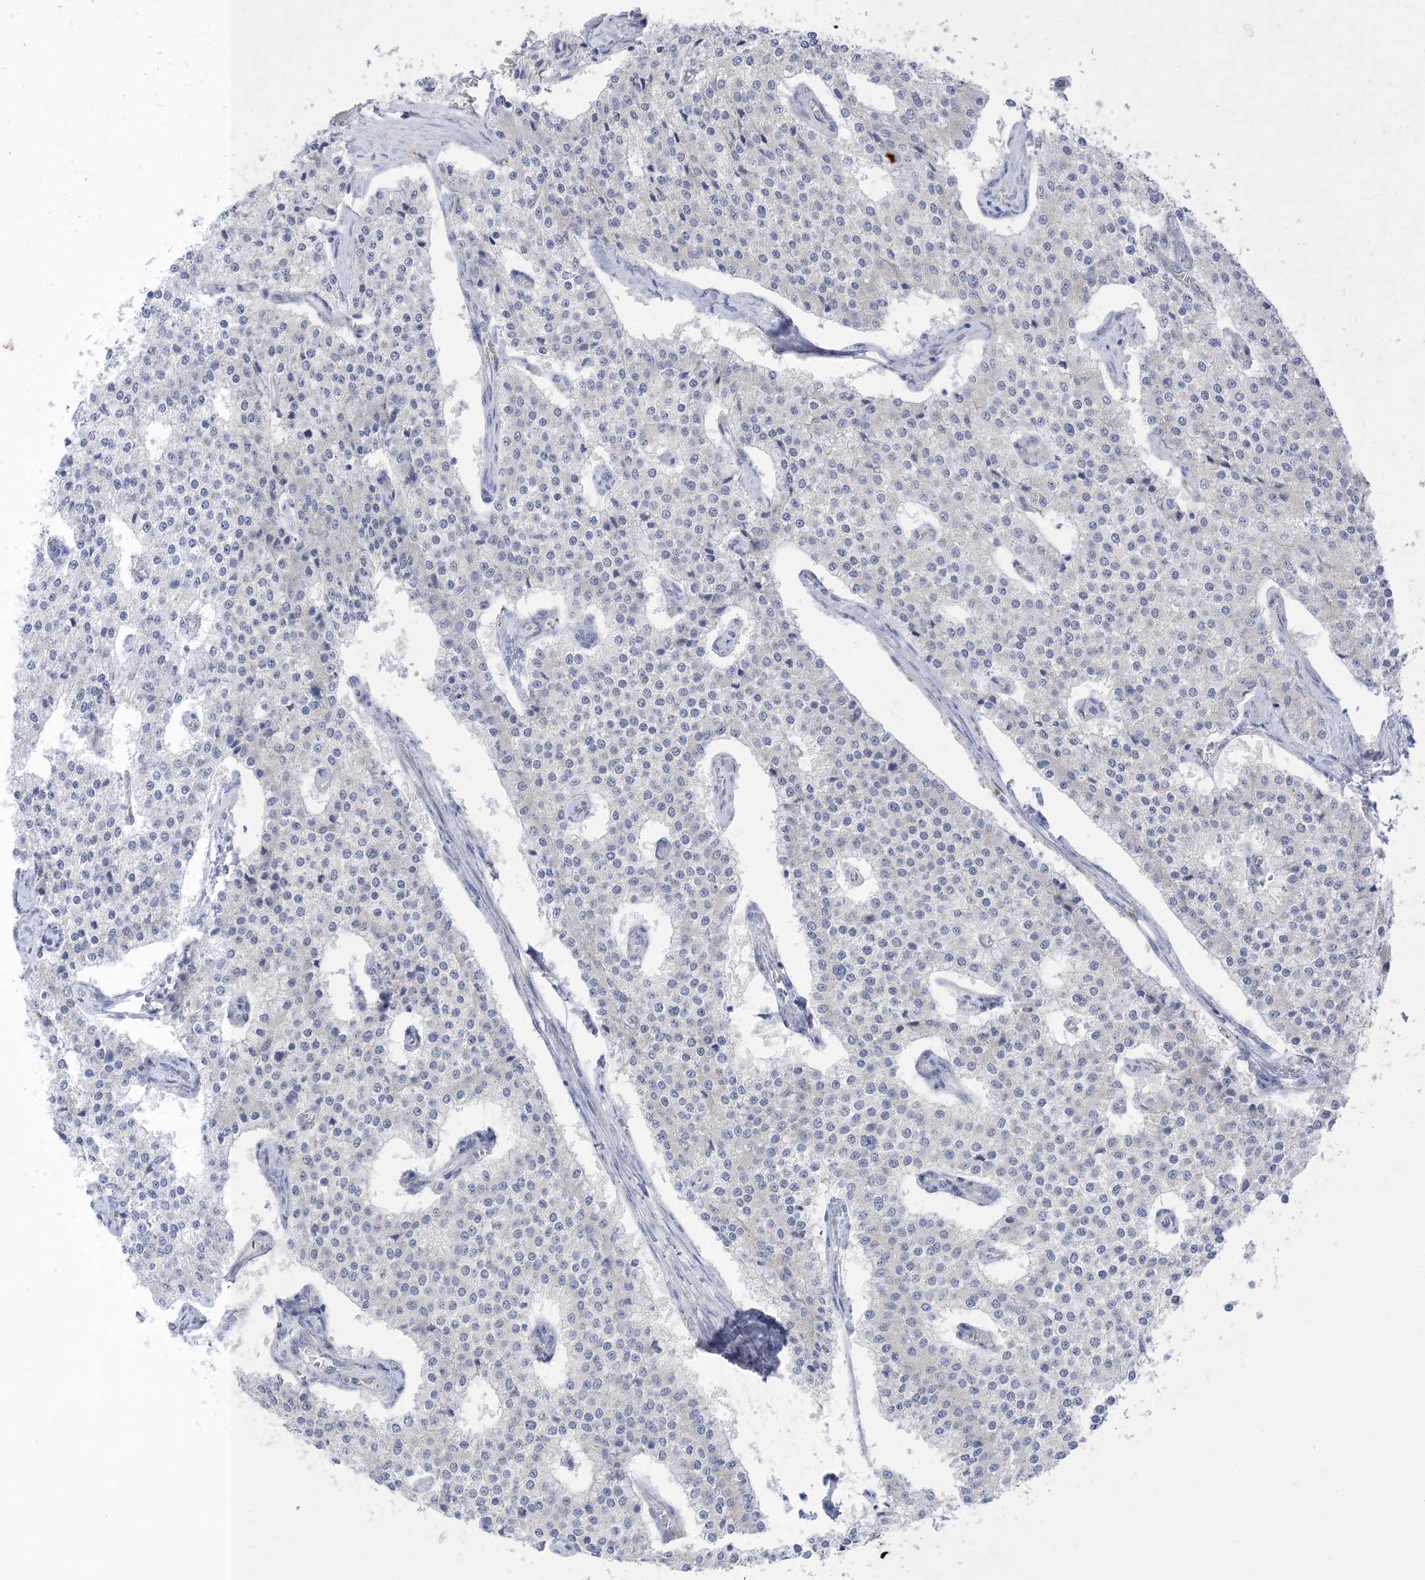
{"staining": {"intensity": "negative", "quantity": "none", "location": "none"}, "tissue": "carcinoid", "cell_type": "Tumor cells", "image_type": "cancer", "snomed": [{"axis": "morphology", "description": "Carcinoid, malignant, NOS"}, {"axis": "topography", "description": "Colon"}], "caption": "Human carcinoid stained for a protein using IHC exhibits no positivity in tumor cells.", "gene": "XIRP2", "patient": {"sex": "female", "age": 52}}